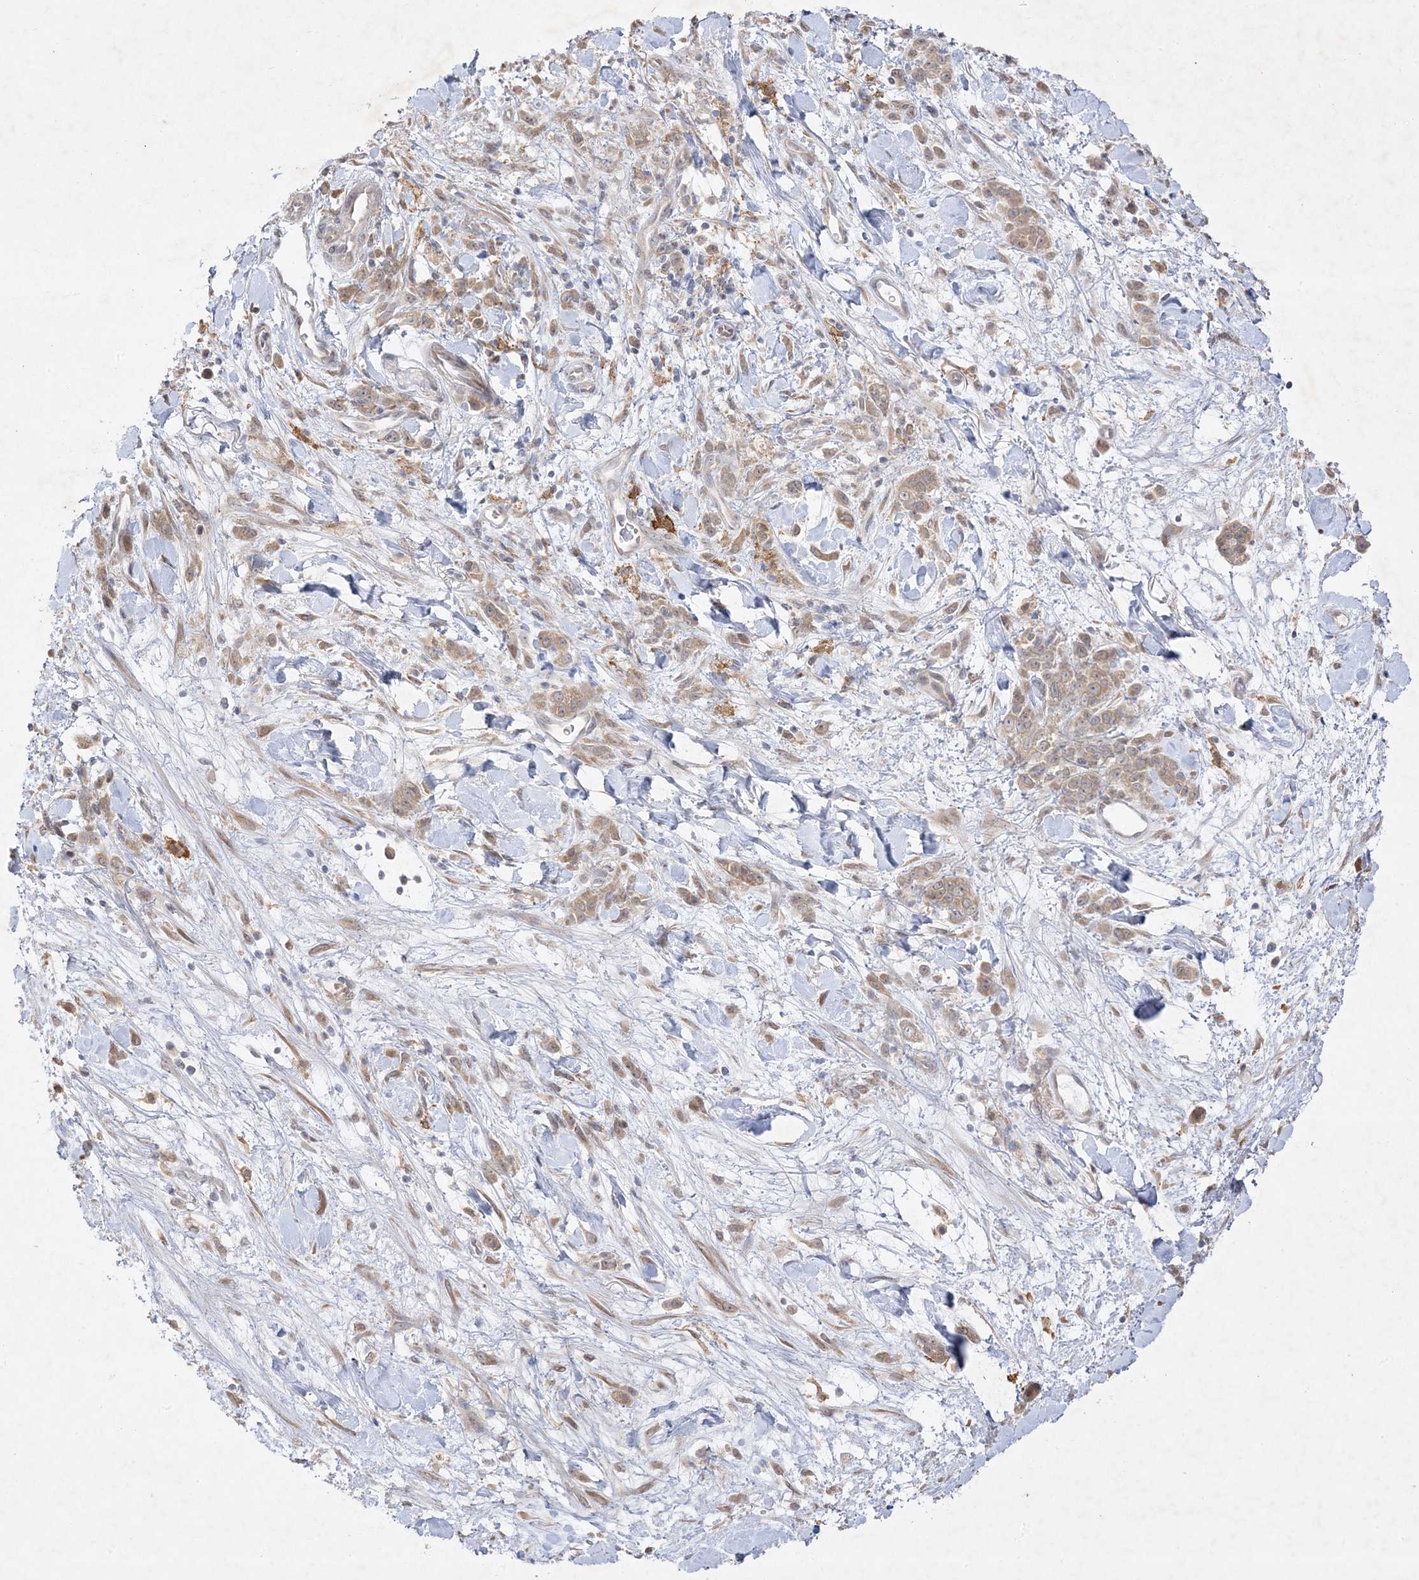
{"staining": {"intensity": "weak", "quantity": ">75%", "location": "cytoplasmic/membranous"}, "tissue": "stomach cancer", "cell_type": "Tumor cells", "image_type": "cancer", "snomed": [{"axis": "morphology", "description": "Normal tissue, NOS"}, {"axis": "morphology", "description": "Adenocarcinoma, NOS"}, {"axis": "topography", "description": "Stomach"}], "caption": "Brown immunohistochemical staining in human stomach cancer (adenocarcinoma) demonstrates weak cytoplasmic/membranous expression in approximately >75% of tumor cells.", "gene": "C2CD2", "patient": {"sex": "male", "age": 82}}